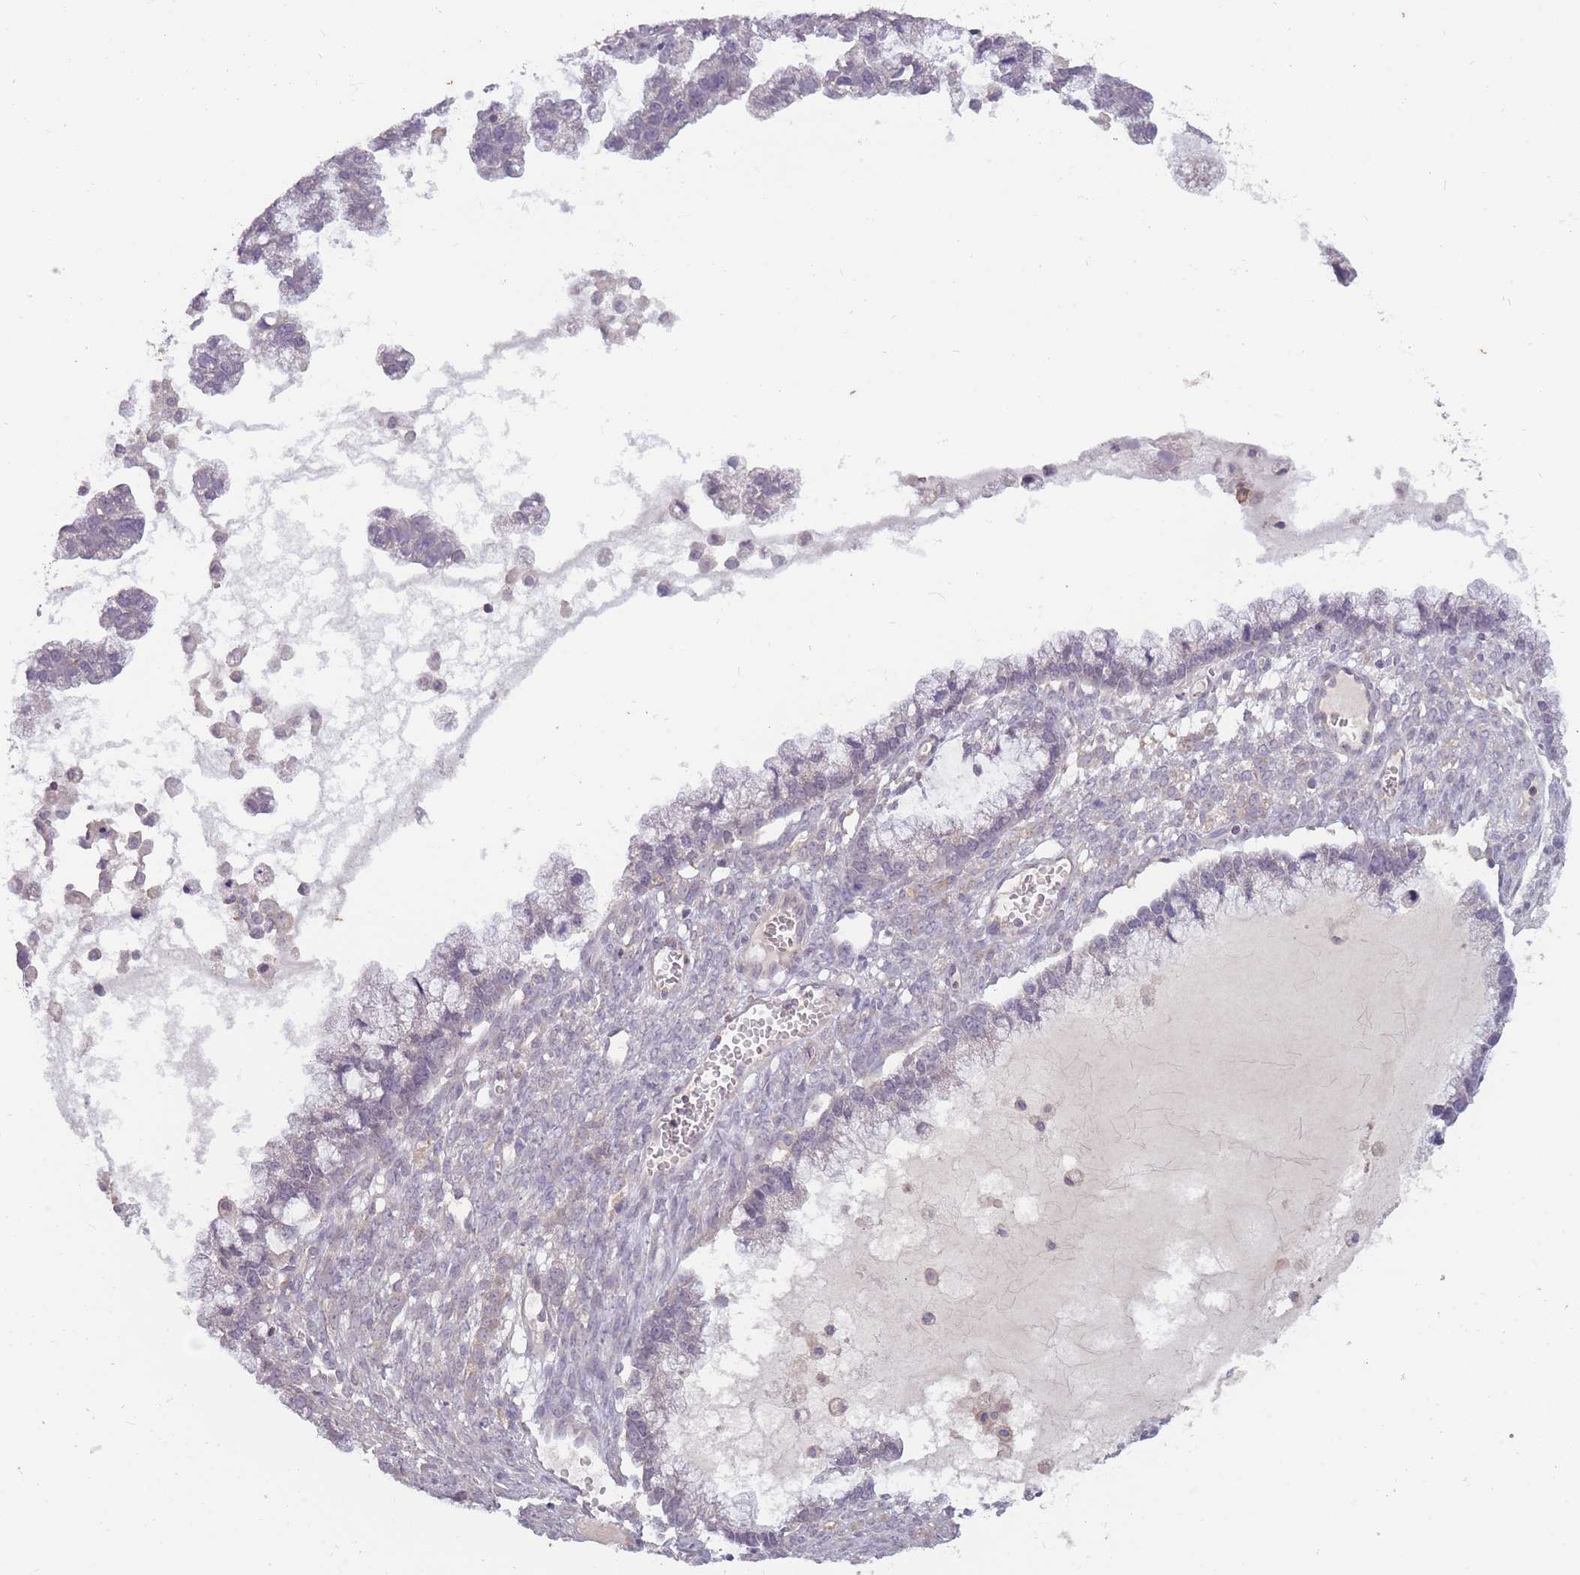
{"staining": {"intensity": "negative", "quantity": "none", "location": "none"}, "tissue": "ovarian cancer", "cell_type": "Tumor cells", "image_type": "cancer", "snomed": [{"axis": "morphology", "description": "Cystadenocarcinoma, mucinous, NOS"}, {"axis": "topography", "description": "Ovary"}], "caption": "There is no significant staining in tumor cells of ovarian cancer (mucinous cystadenocarcinoma).", "gene": "TET3", "patient": {"sex": "female", "age": 72}}